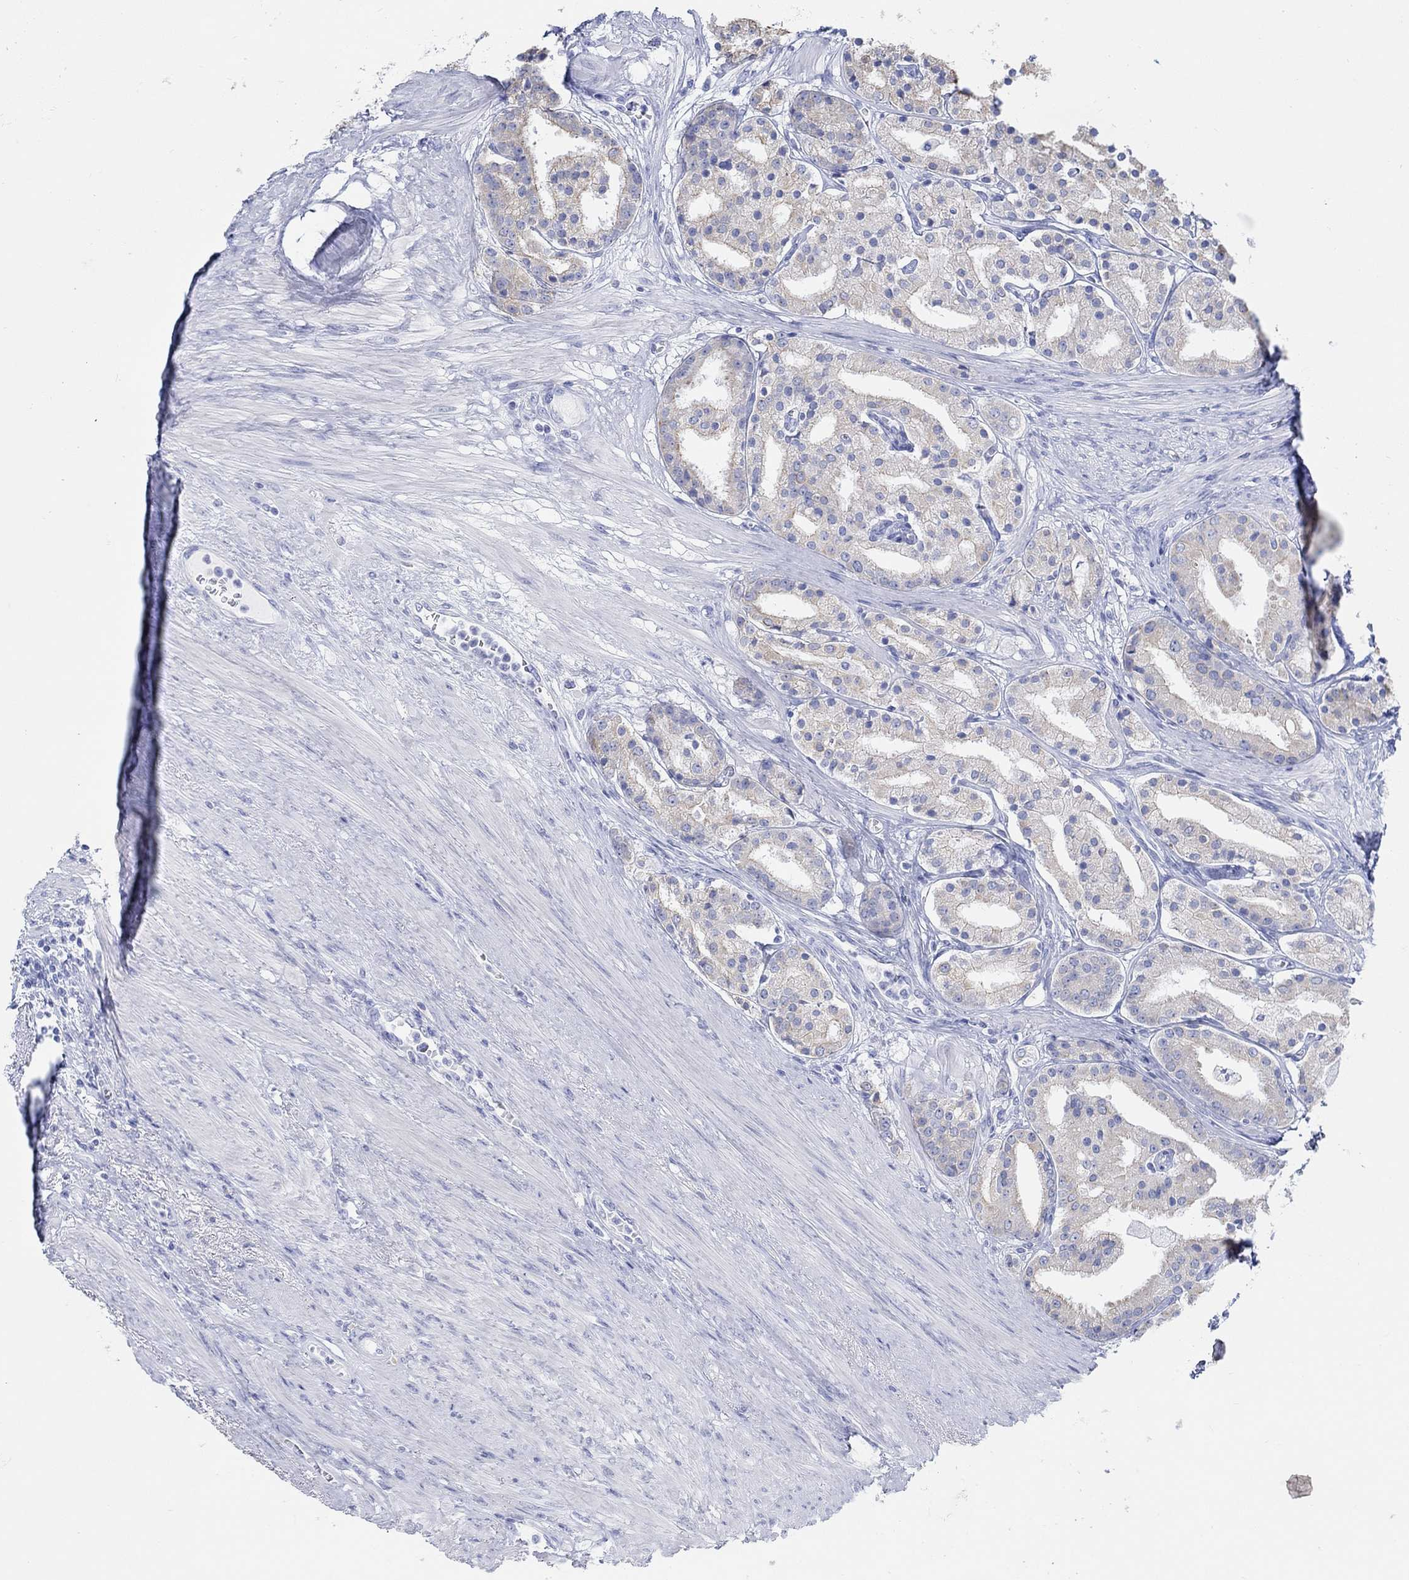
{"staining": {"intensity": "weak", "quantity": "<25%", "location": "cytoplasmic/membranous"}, "tissue": "prostate cancer", "cell_type": "Tumor cells", "image_type": "cancer", "snomed": [{"axis": "morphology", "description": "Adenocarcinoma, NOS"}, {"axis": "topography", "description": "Prostate"}], "caption": "Tumor cells show no significant expression in prostate cancer (adenocarcinoma).", "gene": "AK8", "patient": {"sex": "male", "age": 69}}